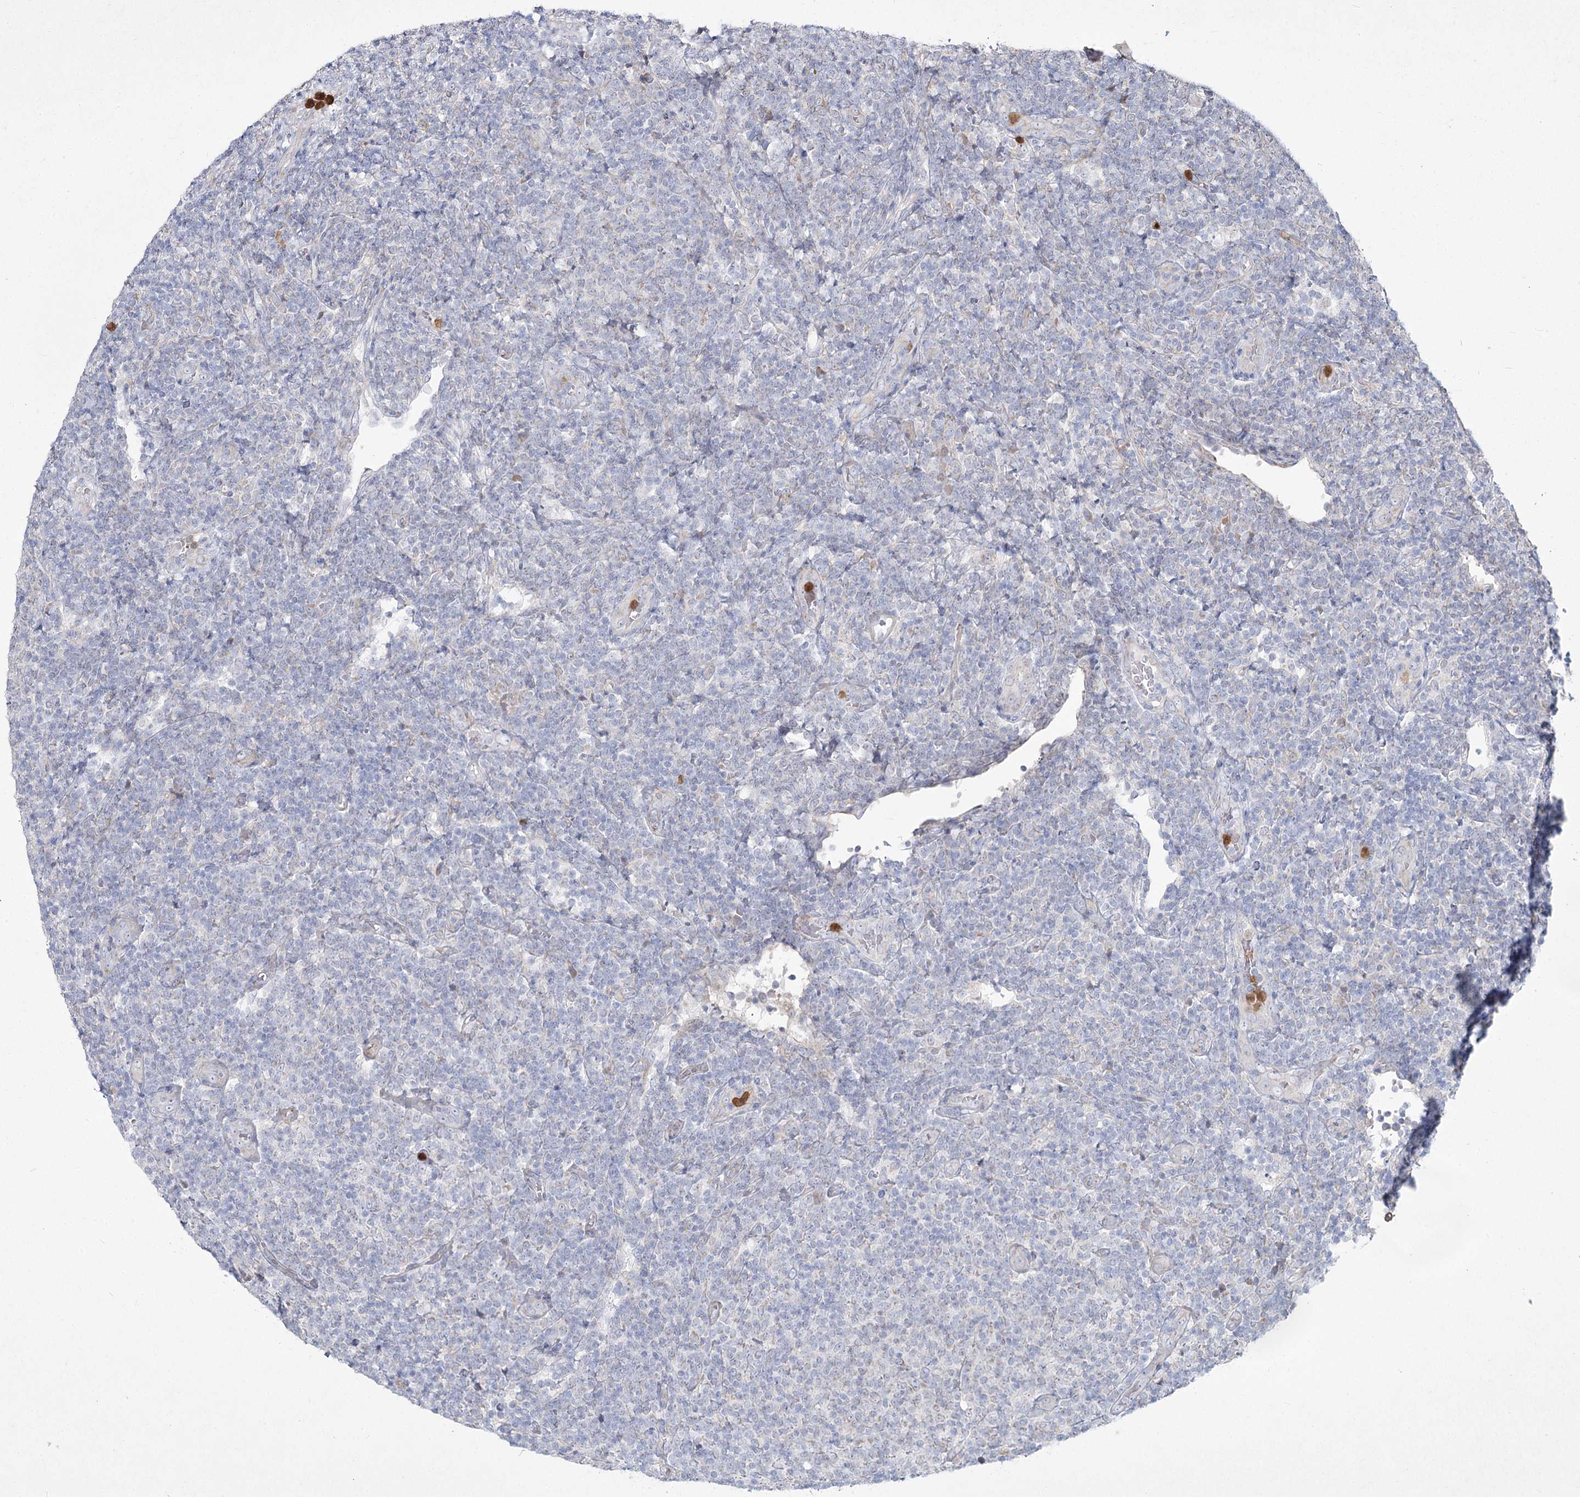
{"staining": {"intensity": "negative", "quantity": "none", "location": "none"}, "tissue": "lymphoma", "cell_type": "Tumor cells", "image_type": "cancer", "snomed": [{"axis": "morphology", "description": "Malignant lymphoma, non-Hodgkin's type, Low grade"}, {"axis": "topography", "description": "Lymph node"}], "caption": "Tumor cells are negative for brown protein staining in lymphoma. (Brightfield microscopy of DAB (3,3'-diaminobenzidine) immunohistochemistry (IHC) at high magnification).", "gene": "NIPAL4", "patient": {"sex": "male", "age": 66}}